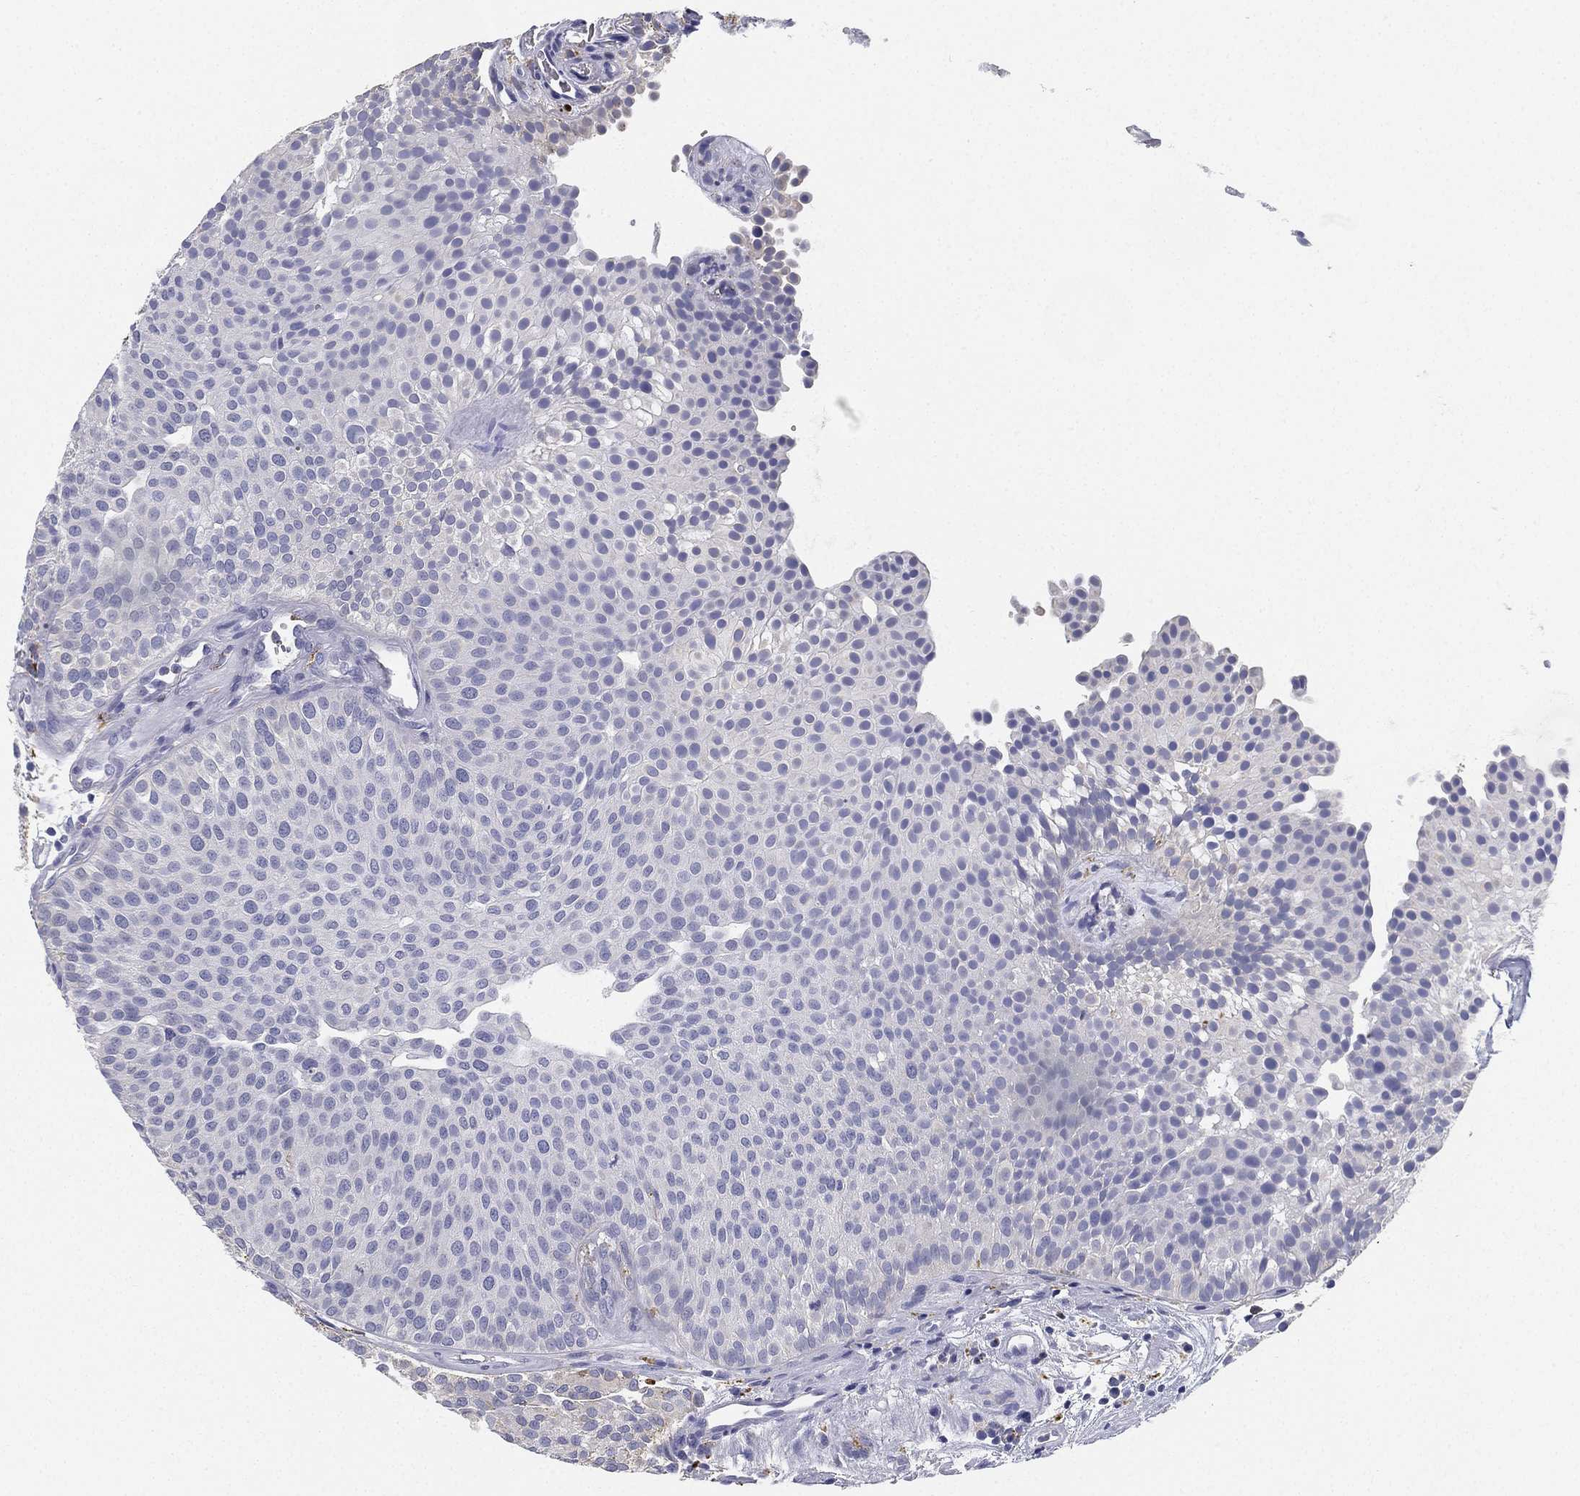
{"staining": {"intensity": "negative", "quantity": "none", "location": "none"}, "tissue": "urothelial cancer", "cell_type": "Tumor cells", "image_type": "cancer", "snomed": [{"axis": "morphology", "description": "Urothelial carcinoma, Low grade"}, {"axis": "topography", "description": "Urinary bladder"}], "caption": "Immunohistochemical staining of human urothelial cancer demonstrates no significant expression in tumor cells.", "gene": "NPC2", "patient": {"sex": "female", "age": 87}}